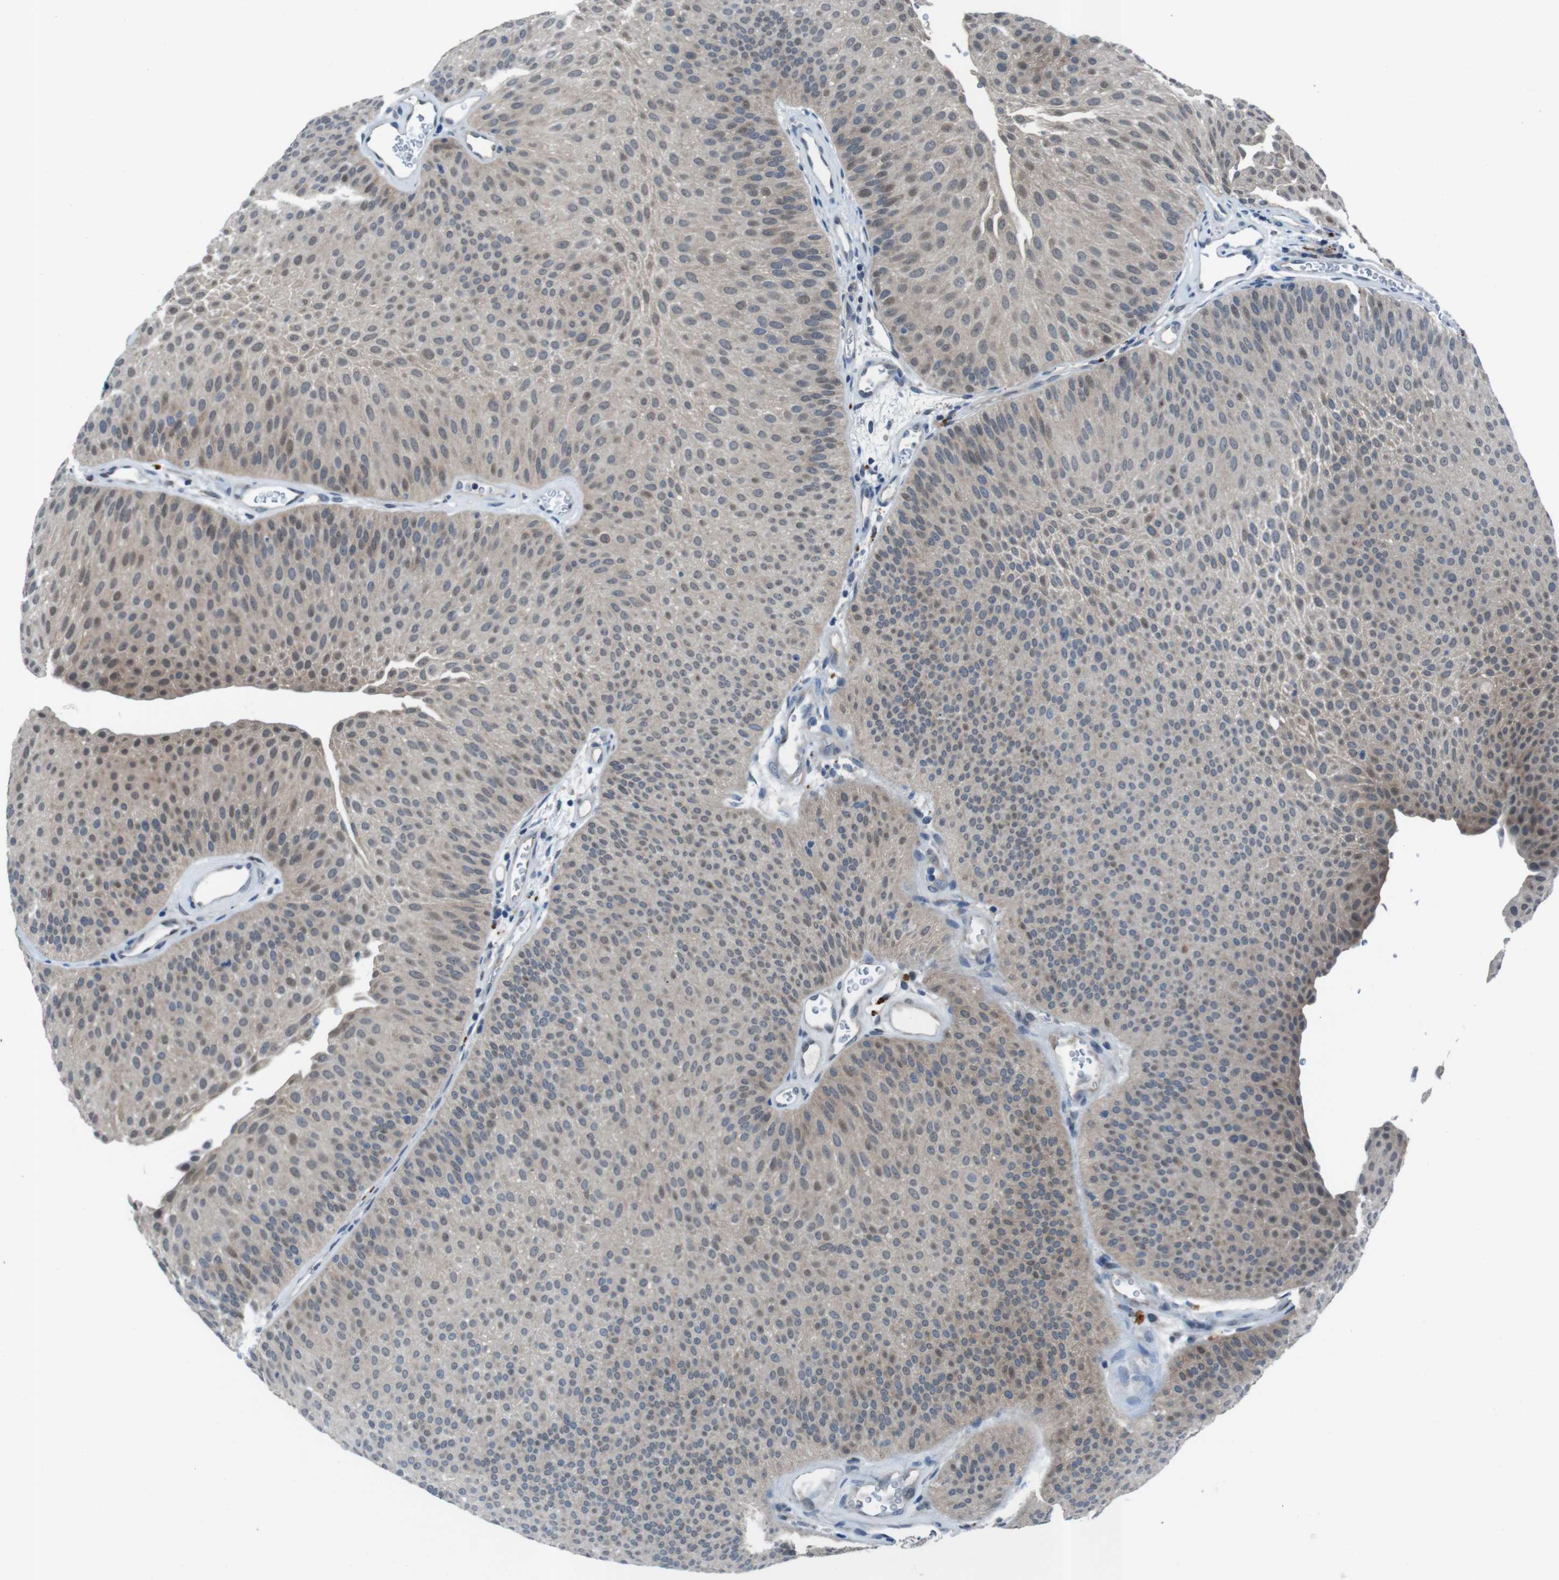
{"staining": {"intensity": "weak", "quantity": ">75%", "location": "cytoplasmic/membranous,nuclear"}, "tissue": "urothelial cancer", "cell_type": "Tumor cells", "image_type": "cancer", "snomed": [{"axis": "morphology", "description": "Urothelial carcinoma, Low grade"}, {"axis": "topography", "description": "Urinary bladder"}], "caption": "Low-grade urothelial carcinoma tissue reveals weak cytoplasmic/membranous and nuclear expression in approximately >75% of tumor cells, visualized by immunohistochemistry.", "gene": "LRP5", "patient": {"sex": "female", "age": 60}}